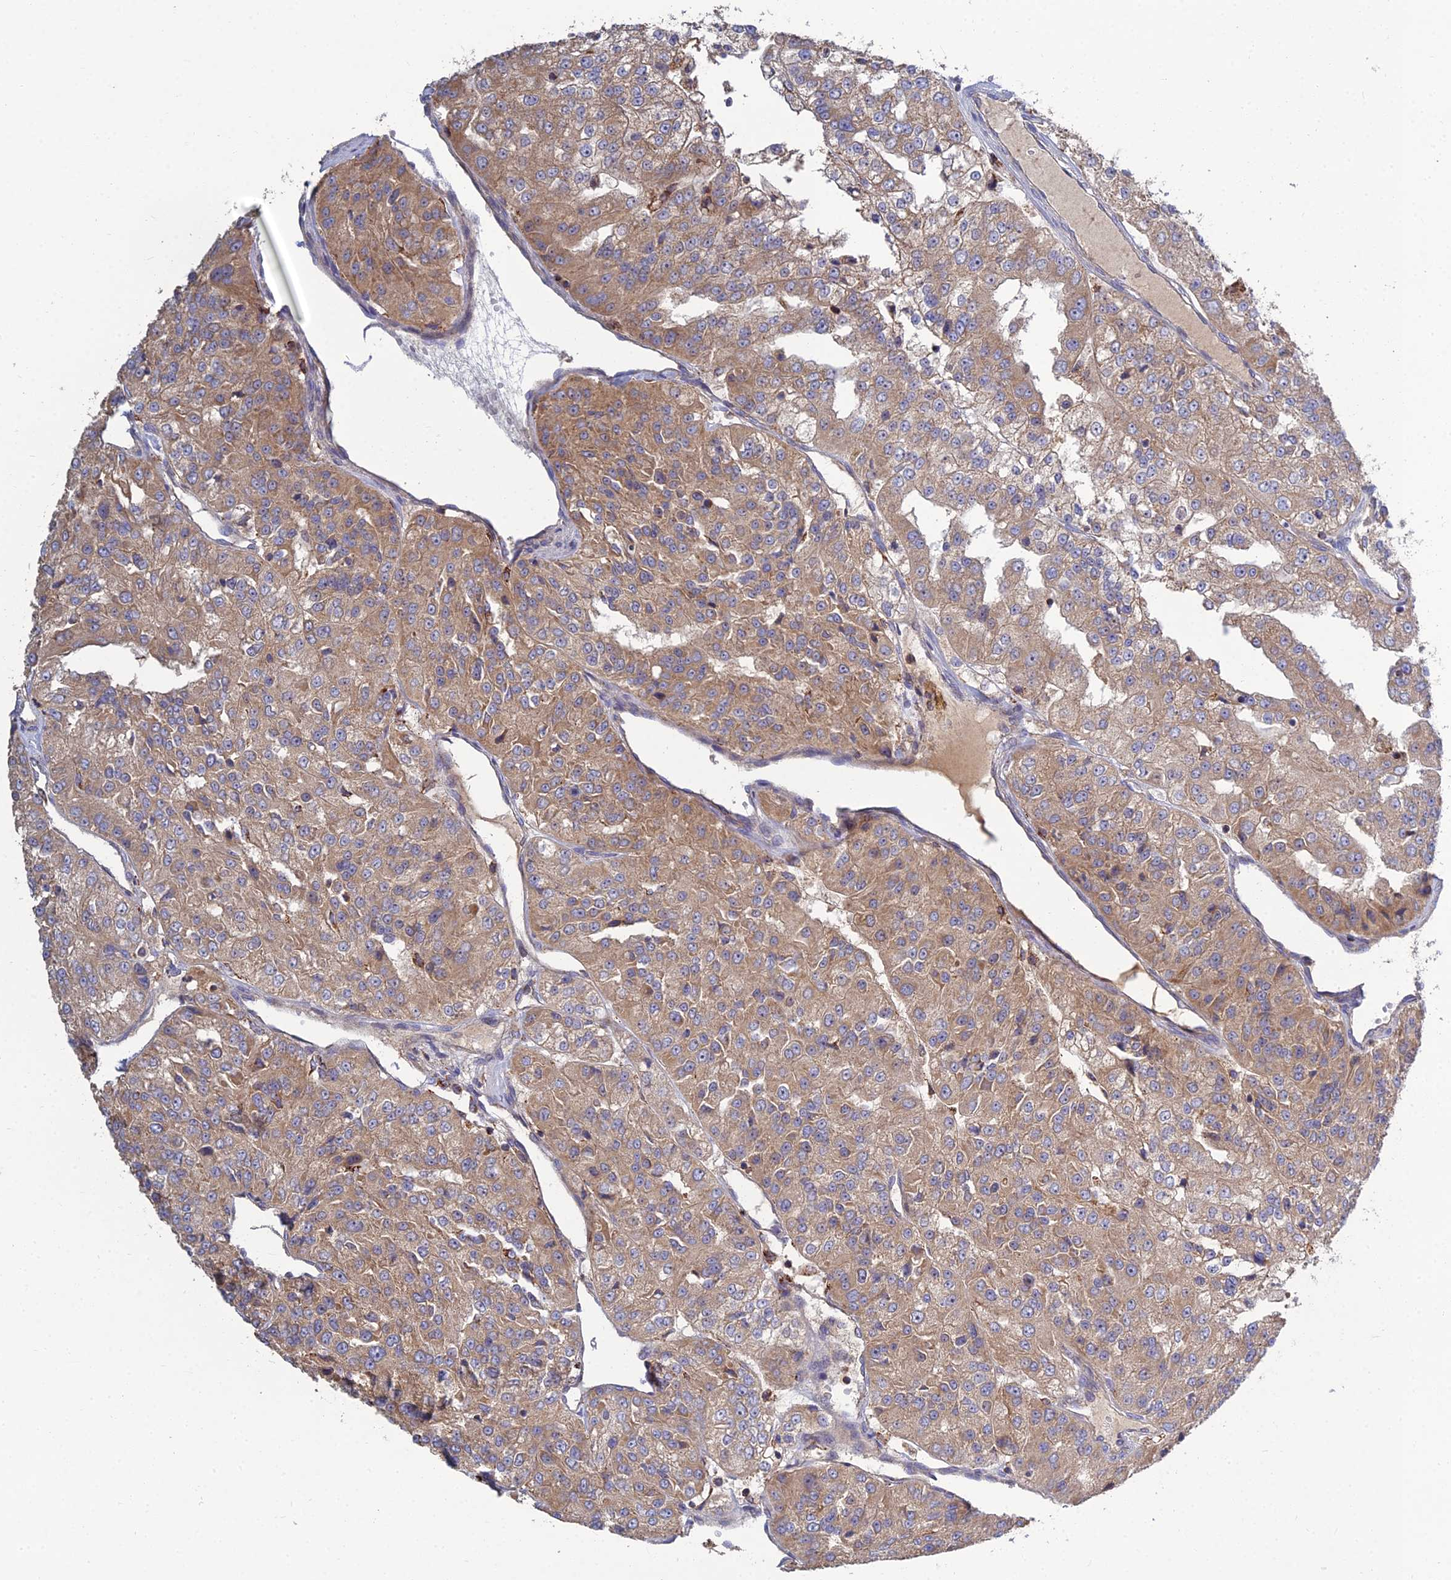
{"staining": {"intensity": "moderate", "quantity": ">75%", "location": "cytoplasmic/membranous"}, "tissue": "renal cancer", "cell_type": "Tumor cells", "image_type": "cancer", "snomed": [{"axis": "morphology", "description": "Adenocarcinoma, NOS"}, {"axis": "topography", "description": "Kidney"}], "caption": "Immunohistochemistry (DAB) staining of human renal adenocarcinoma reveals moderate cytoplasmic/membranous protein positivity in about >75% of tumor cells.", "gene": "RIC8B", "patient": {"sex": "female", "age": 63}}